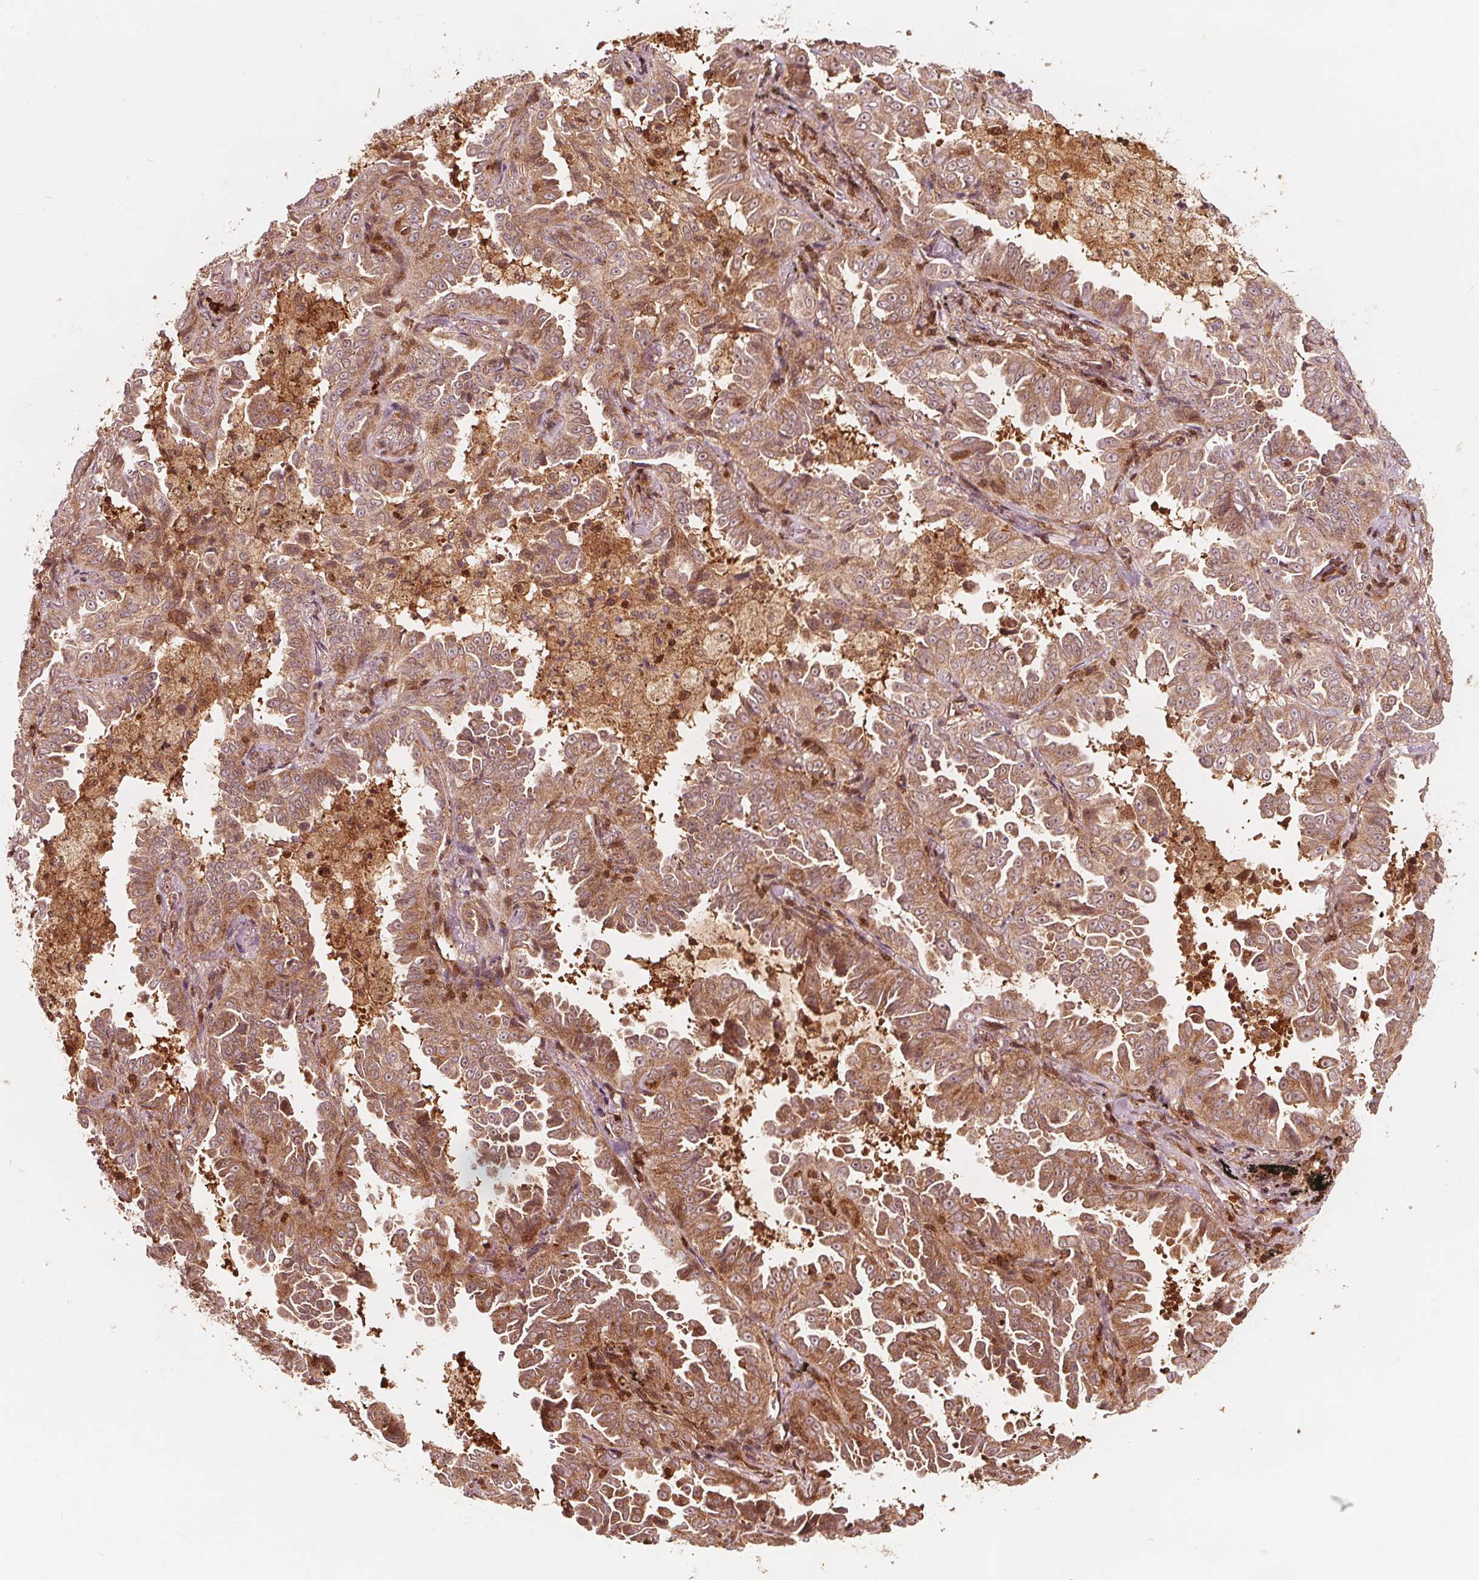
{"staining": {"intensity": "weak", "quantity": ">75%", "location": "cytoplasmic/membranous"}, "tissue": "lung cancer", "cell_type": "Tumor cells", "image_type": "cancer", "snomed": [{"axis": "morphology", "description": "Adenocarcinoma, NOS"}, {"axis": "topography", "description": "Lung"}], "caption": "A high-resolution photomicrograph shows immunohistochemistry (IHC) staining of lung cancer, which reveals weak cytoplasmic/membranous positivity in about >75% of tumor cells.", "gene": "AIP", "patient": {"sex": "female", "age": 52}}